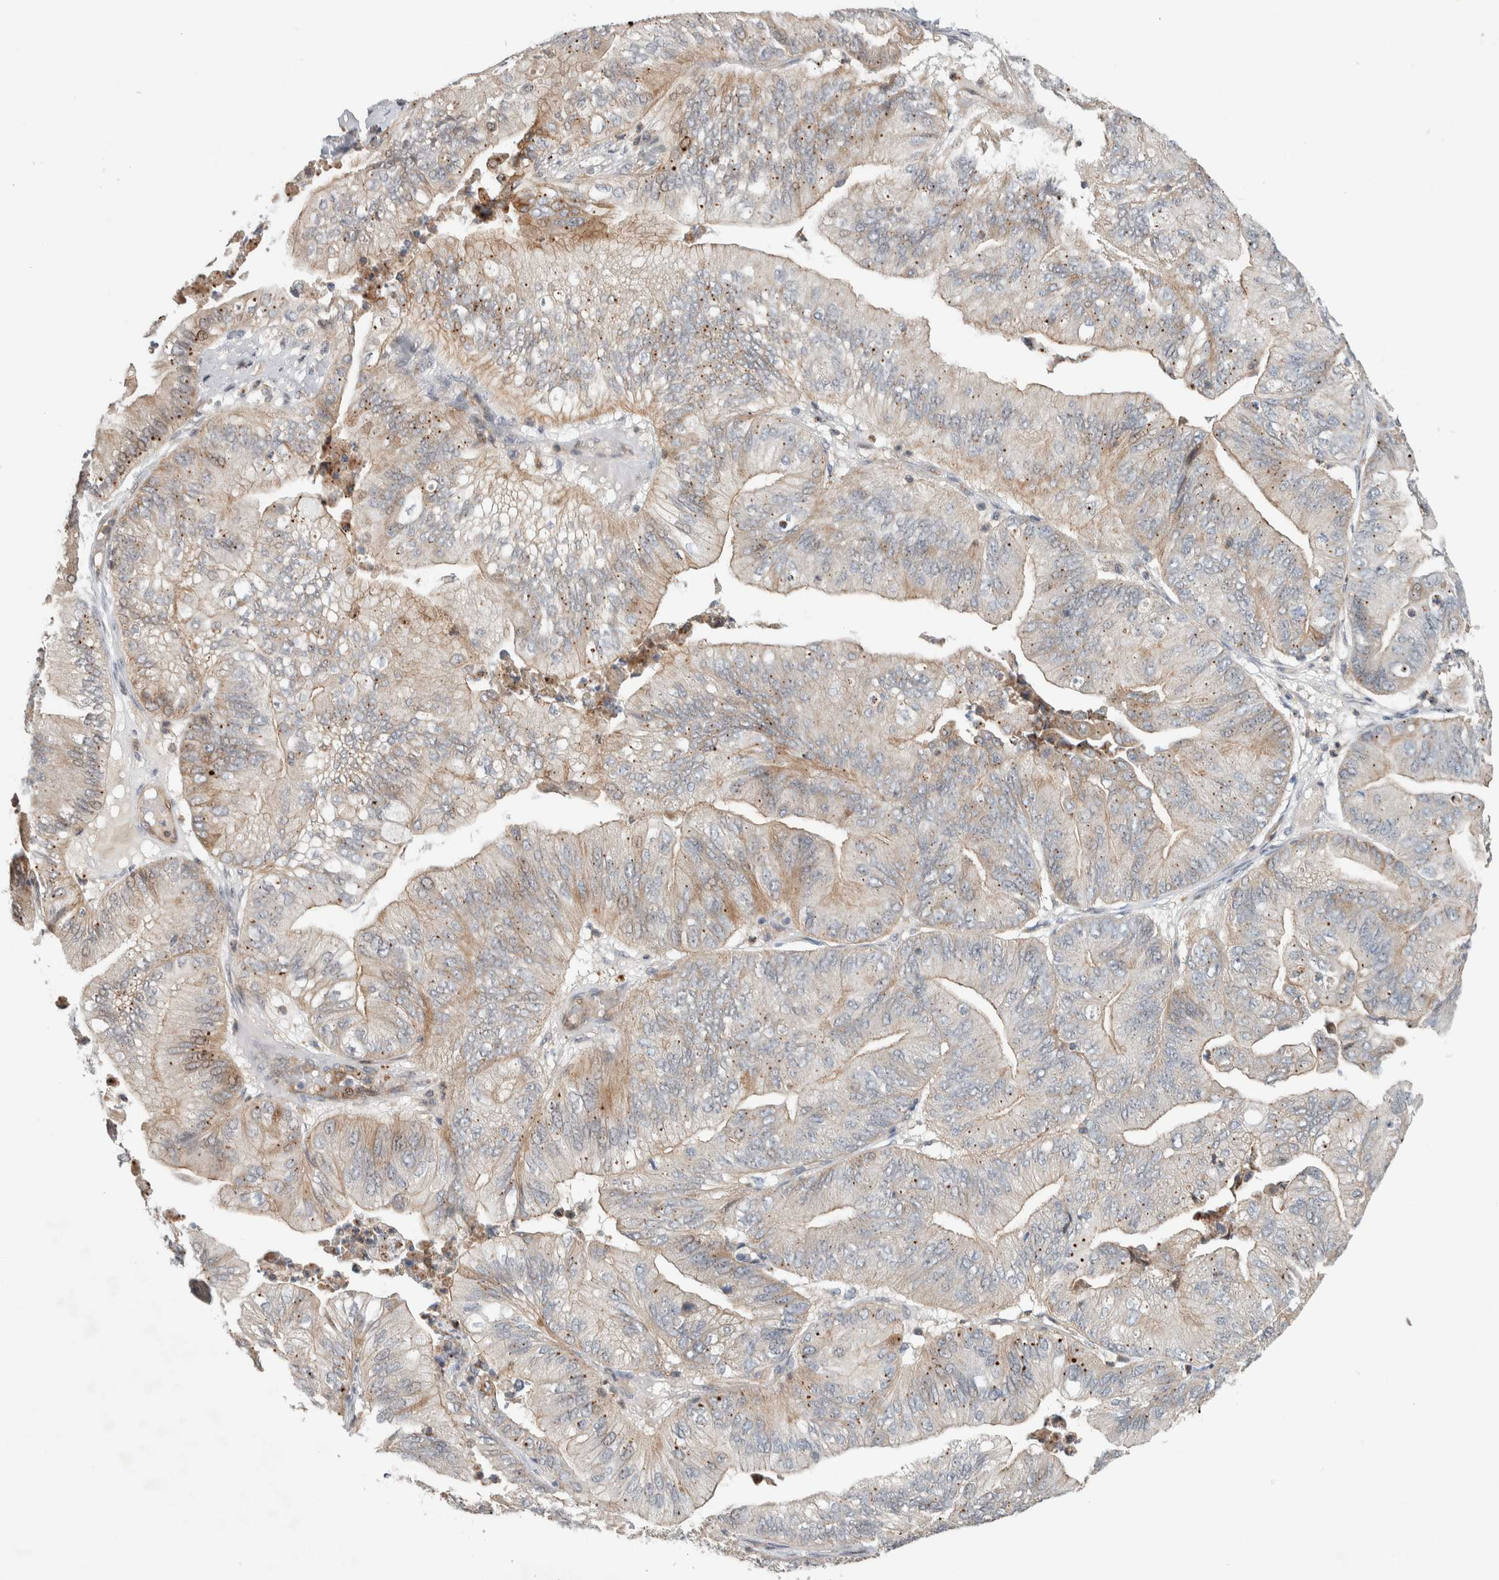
{"staining": {"intensity": "moderate", "quantity": "<25%", "location": "cytoplasmic/membranous,nuclear"}, "tissue": "ovarian cancer", "cell_type": "Tumor cells", "image_type": "cancer", "snomed": [{"axis": "morphology", "description": "Cystadenocarcinoma, mucinous, NOS"}, {"axis": "topography", "description": "Ovary"}], "caption": "Protein staining of ovarian cancer tissue shows moderate cytoplasmic/membranous and nuclear staining in approximately <25% of tumor cells. (Brightfield microscopy of DAB IHC at high magnification).", "gene": "DEPTOR", "patient": {"sex": "female", "age": 61}}